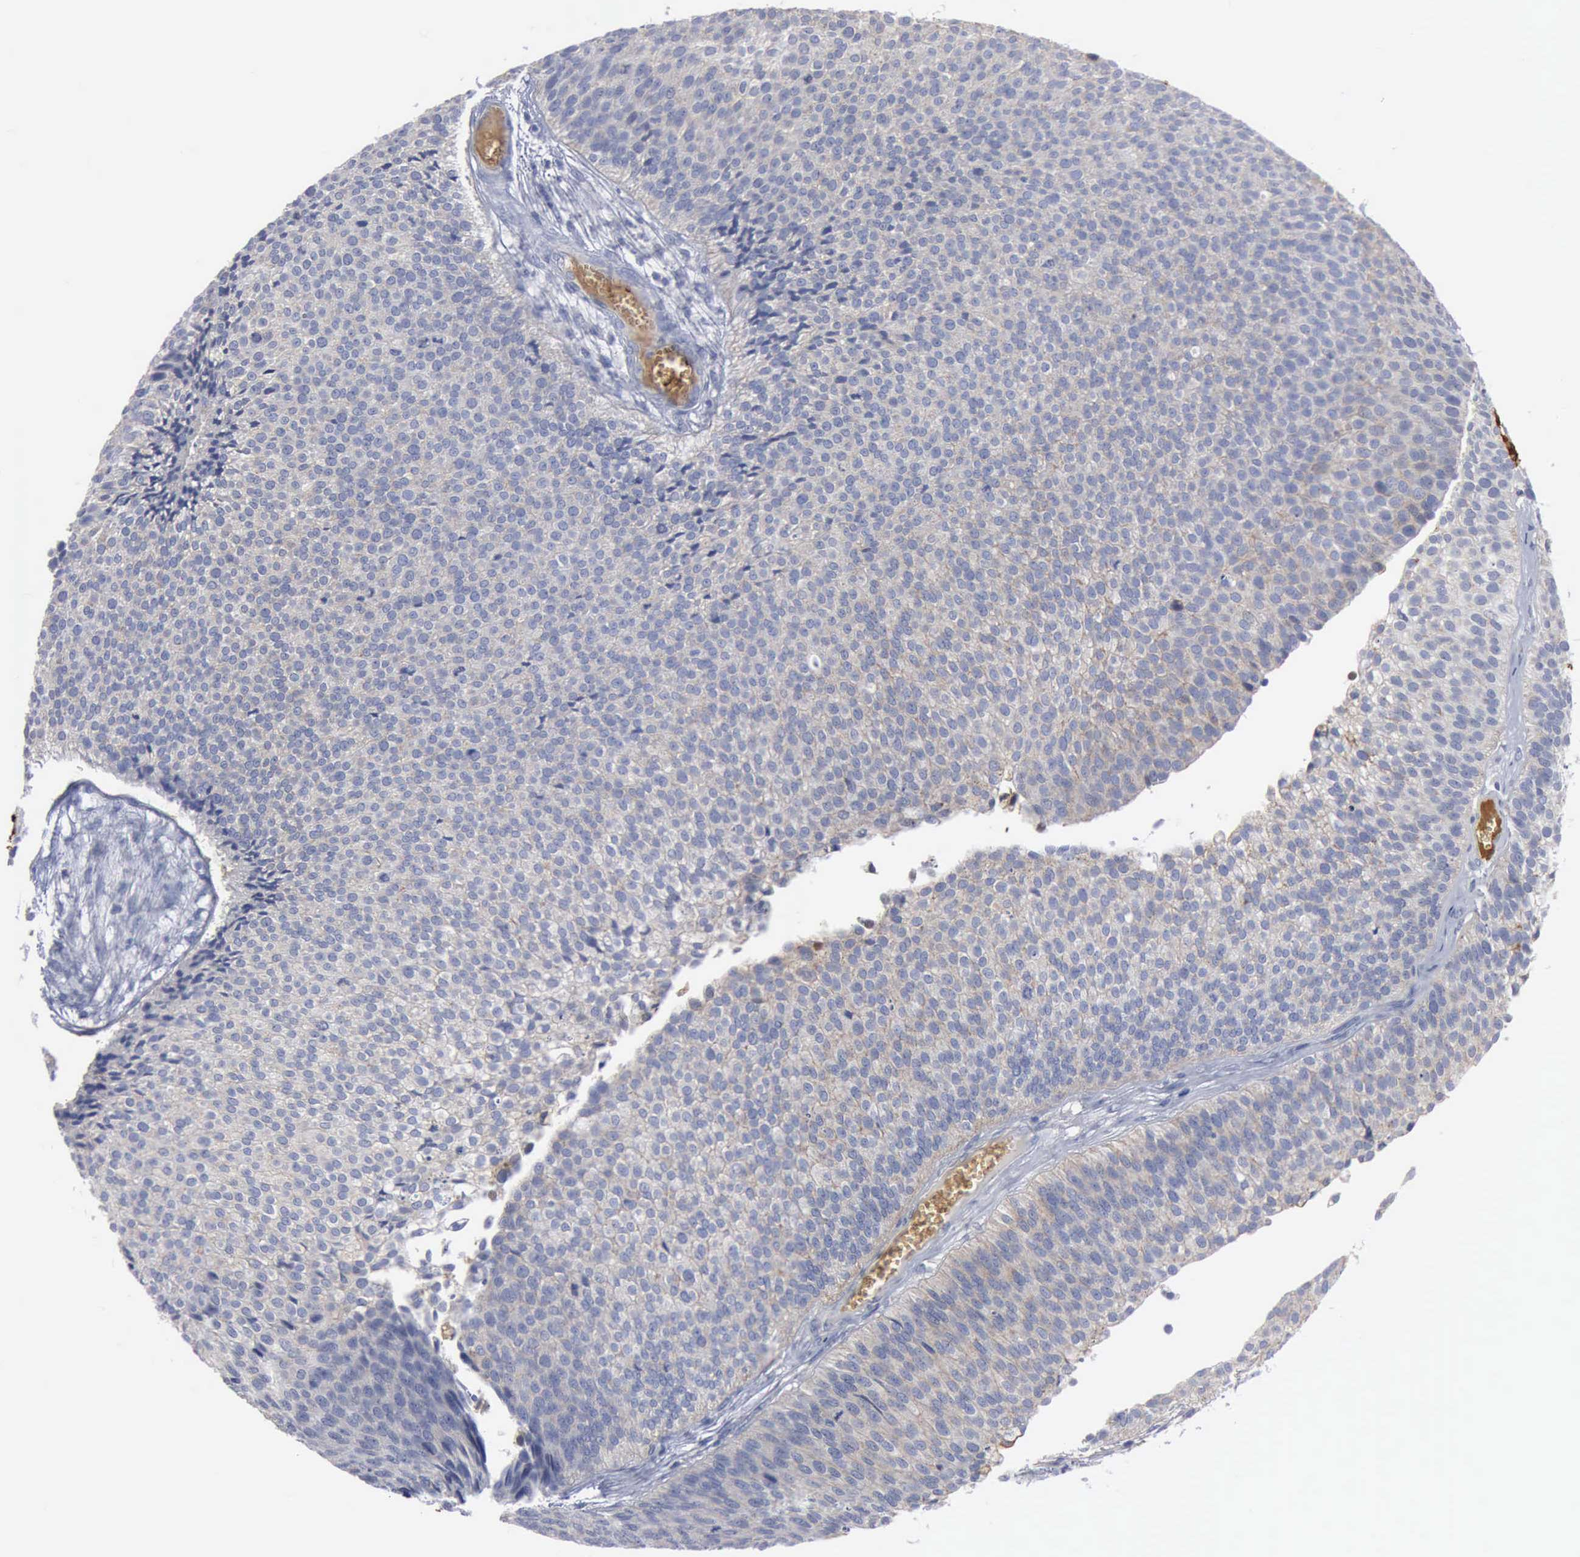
{"staining": {"intensity": "weak", "quantity": "<25%", "location": "cytoplasmic/membranous"}, "tissue": "urothelial cancer", "cell_type": "Tumor cells", "image_type": "cancer", "snomed": [{"axis": "morphology", "description": "Urothelial carcinoma, Low grade"}, {"axis": "topography", "description": "Urinary bladder"}], "caption": "The histopathology image shows no staining of tumor cells in urothelial cancer.", "gene": "TGFB1", "patient": {"sex": "male", "age": 84}}